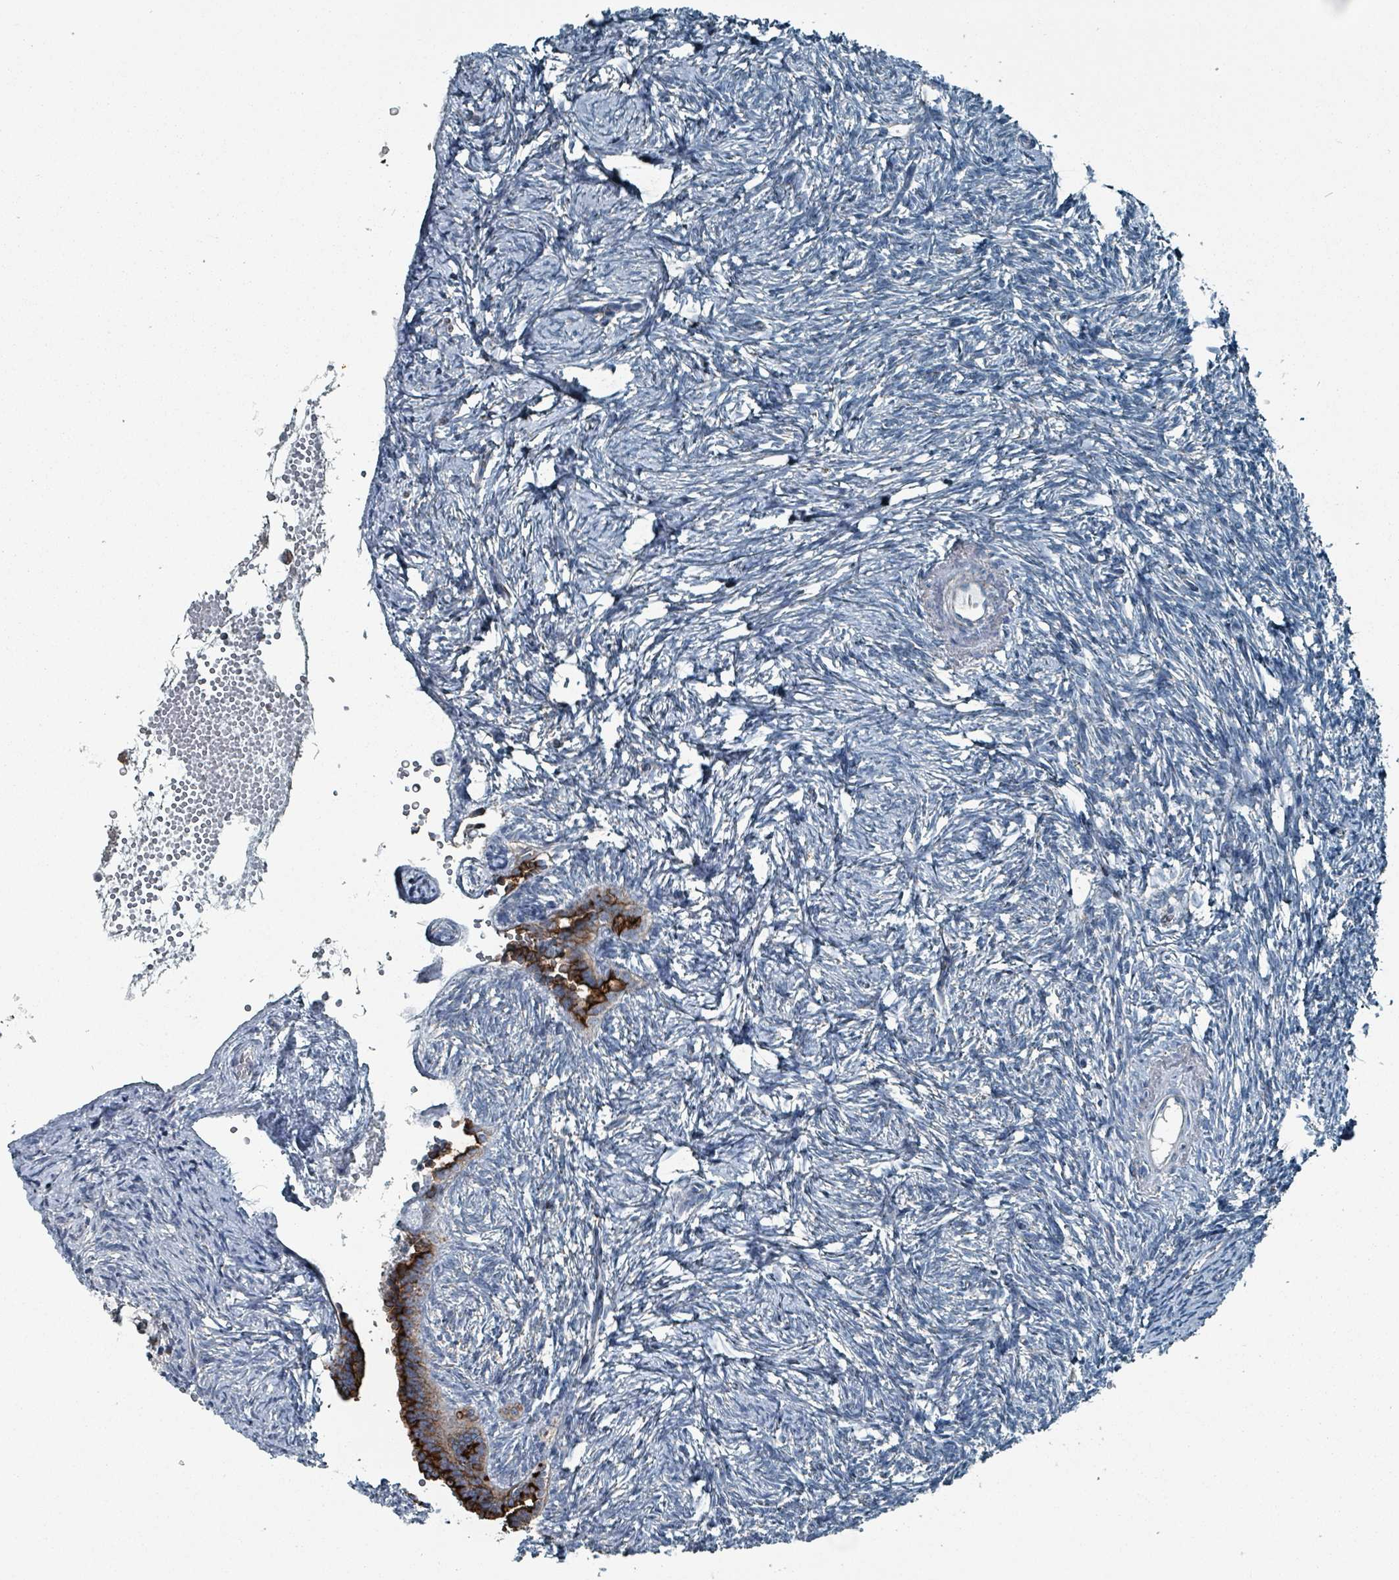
{"staining": {"intensity": "weak", "quantity": ">75%", "location": "cytoplasmic/membranous"}, "tissue": "ovary", "cell_type": "Follicle cells", "image_type": "normal", "snomed": [{"axis": "morphology", "description": "Normal tissue, NOS"}, {"axis": "topography", "description": "Ovary"}], "caption": "Human ovary stained for a protein (brown) exhibits weak cytoplasmic/membranous positive positivity in approximately >75% of follicle cells.", "gene": "ABHD18", "patient": {"sex": "female", "age": 51}}